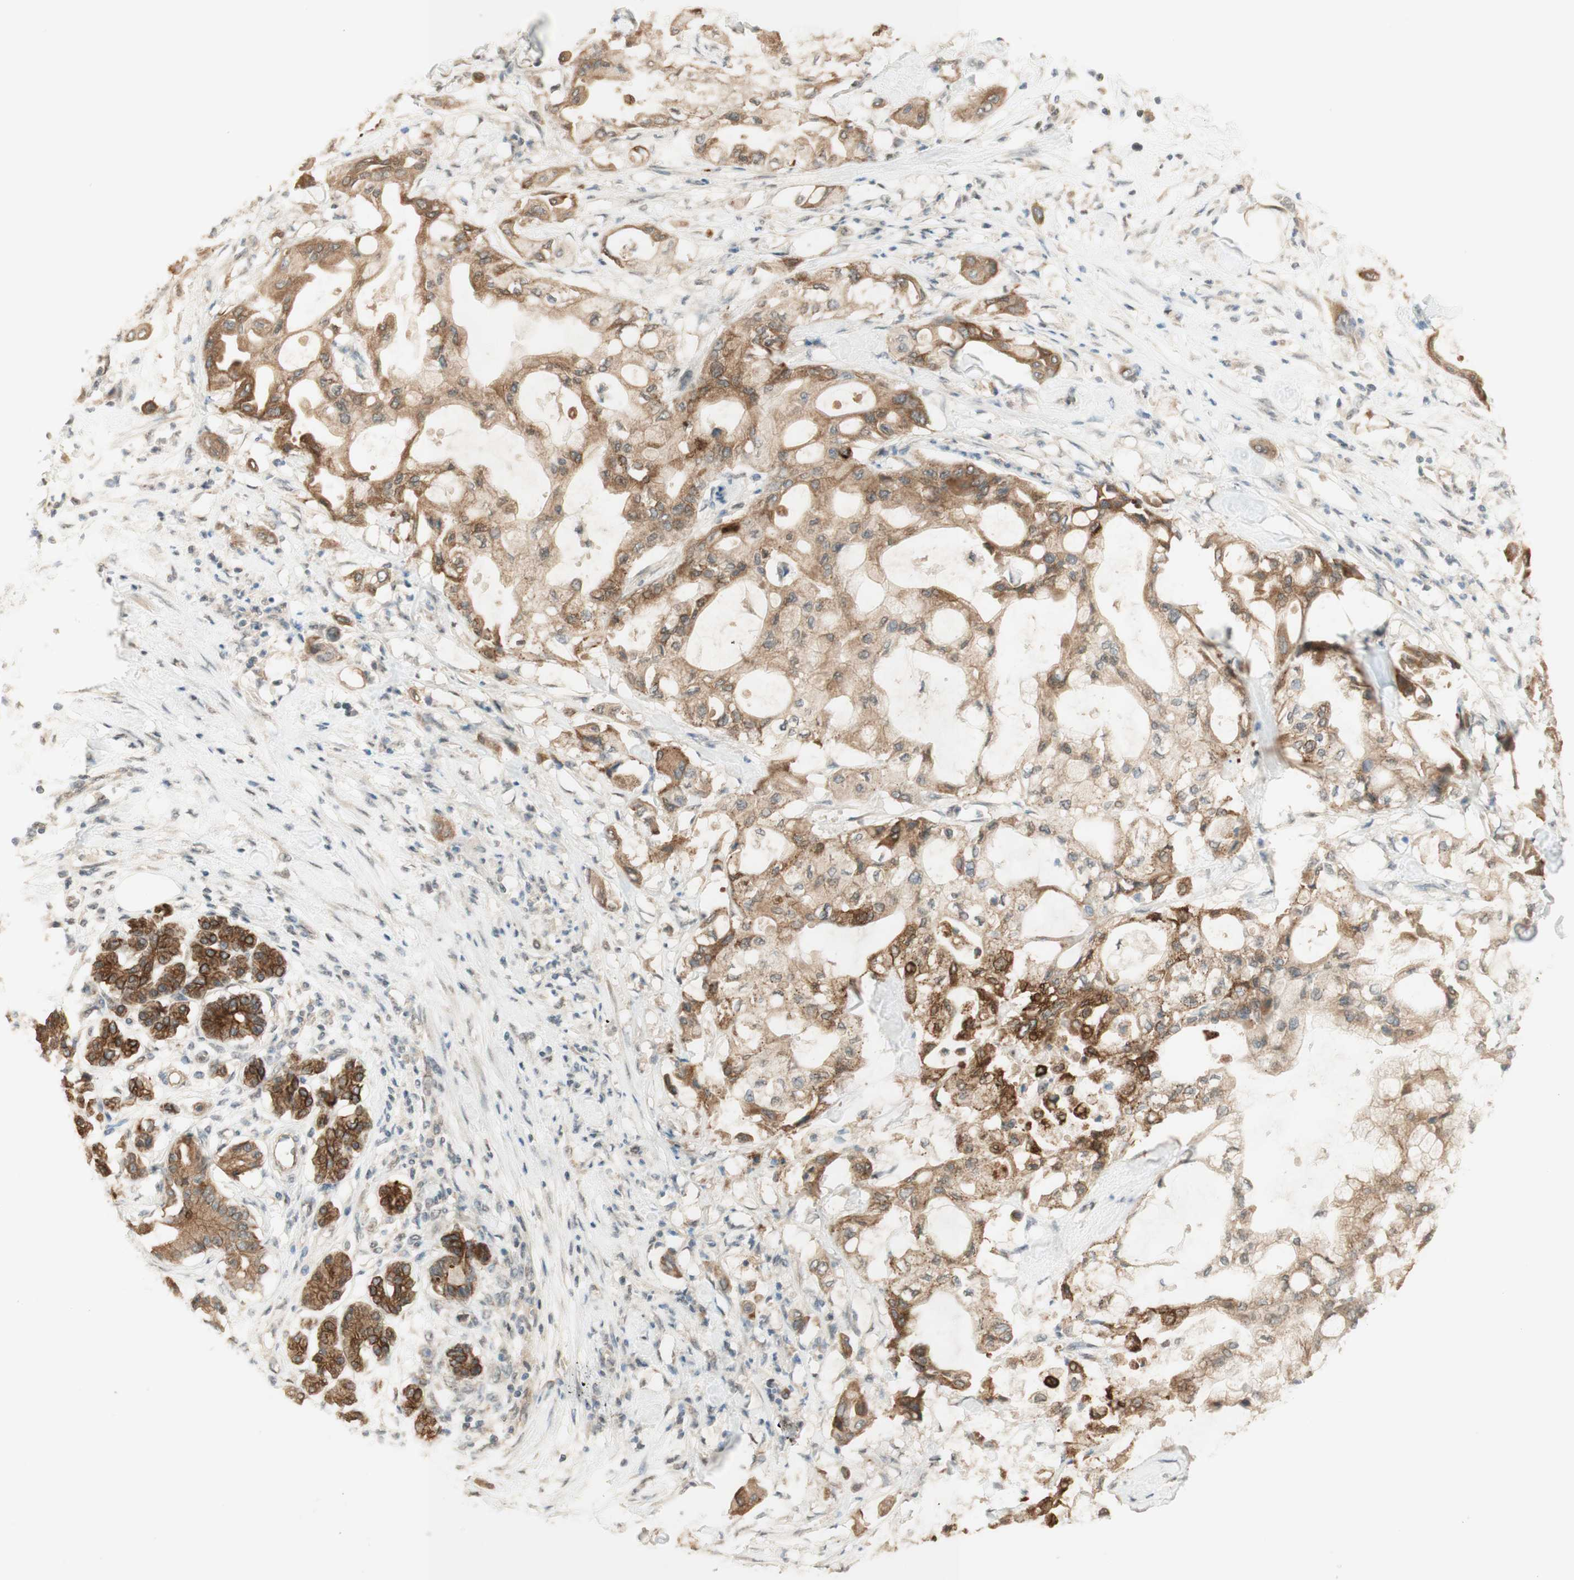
{"staining": {"intensity": "moderate", "quantity": ">75%", "location": "cytoplasmic/membranous"}, "tissue": "pancreatic cancer", "cell_type": "Tumor cells", "image_type": "cancer", "snomed": [{"axis": "morphology", "description": "Adenocarcinoma, NOS"}, {"axis": "morphology", "description": "Adenocarcinoma, metastatic, NOS"}, {"axis": "topography", "description": "Lymph node"}, {"axis": "topography", "description": "Pancreas"}, {"axis": "topography", "description": "Duodenum"}], "caption": "This histopathology image exhibits IHC staining of pancreatic adenocarcinoma, with medium moderate cytoplasmic/membranous staining in about >75% of tumor cells.", "gene": "SPINT2", "patient": {"sex": "female", "age": 64}}